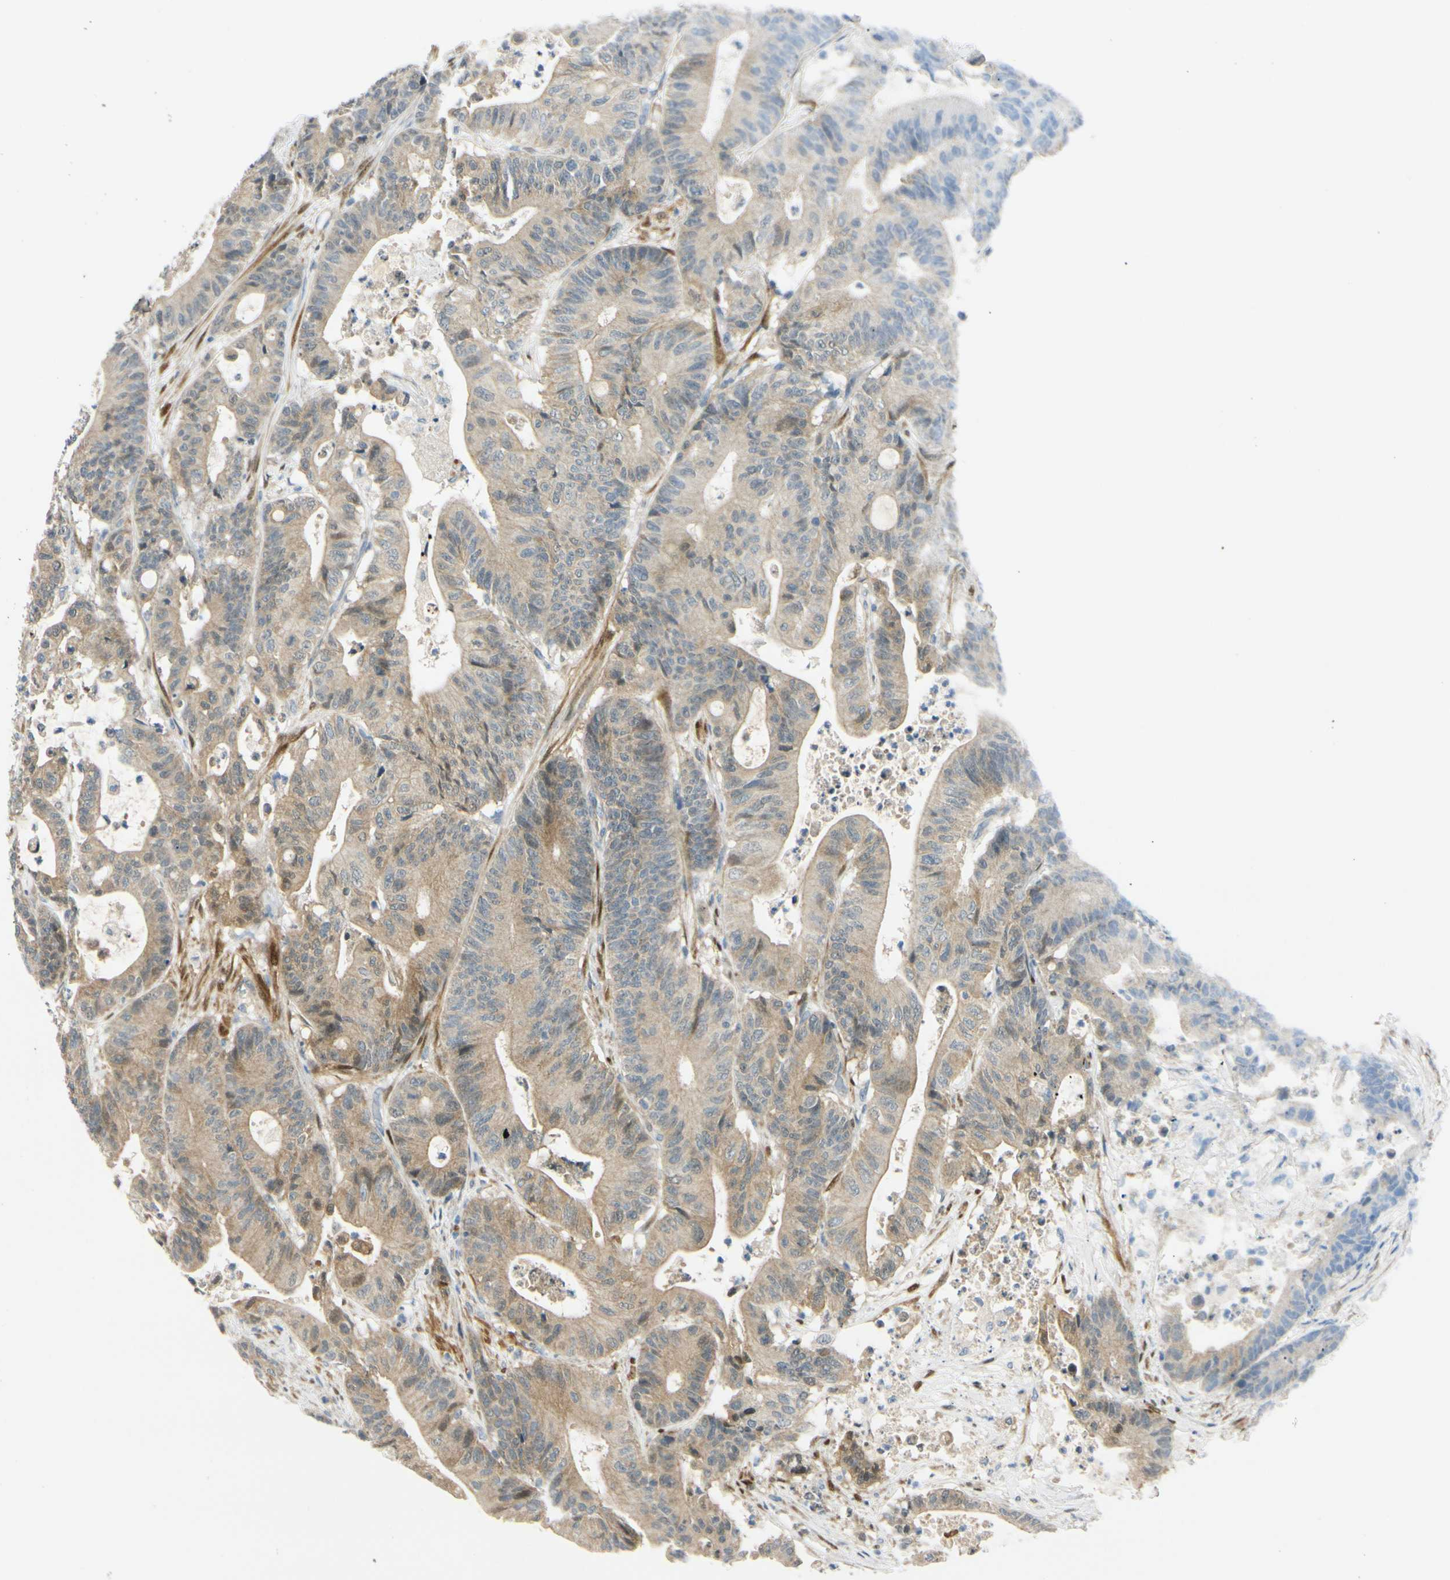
{"staining": {"intensity": "weak", "quantity": ">75%", "location": "cytoplasmic/membranous"}, "tissue": "colorectal cancer", "cell_type": "Tumor cells", "image_type": "cancer", "snomed": [{"axis": "morphology", "description": "Adenocarcinoma, NOS"}, {"axis": "topography", "description": "Colon"}], "caption": "Immunohistochemical staining of human colorectal adenocarcinoma displays low levels of weak cytoplasmic/membranous positivity in approximately >75% of tumor cells.", "gene": "FHL2", "patient": {"sex": "female", "age": 84}}